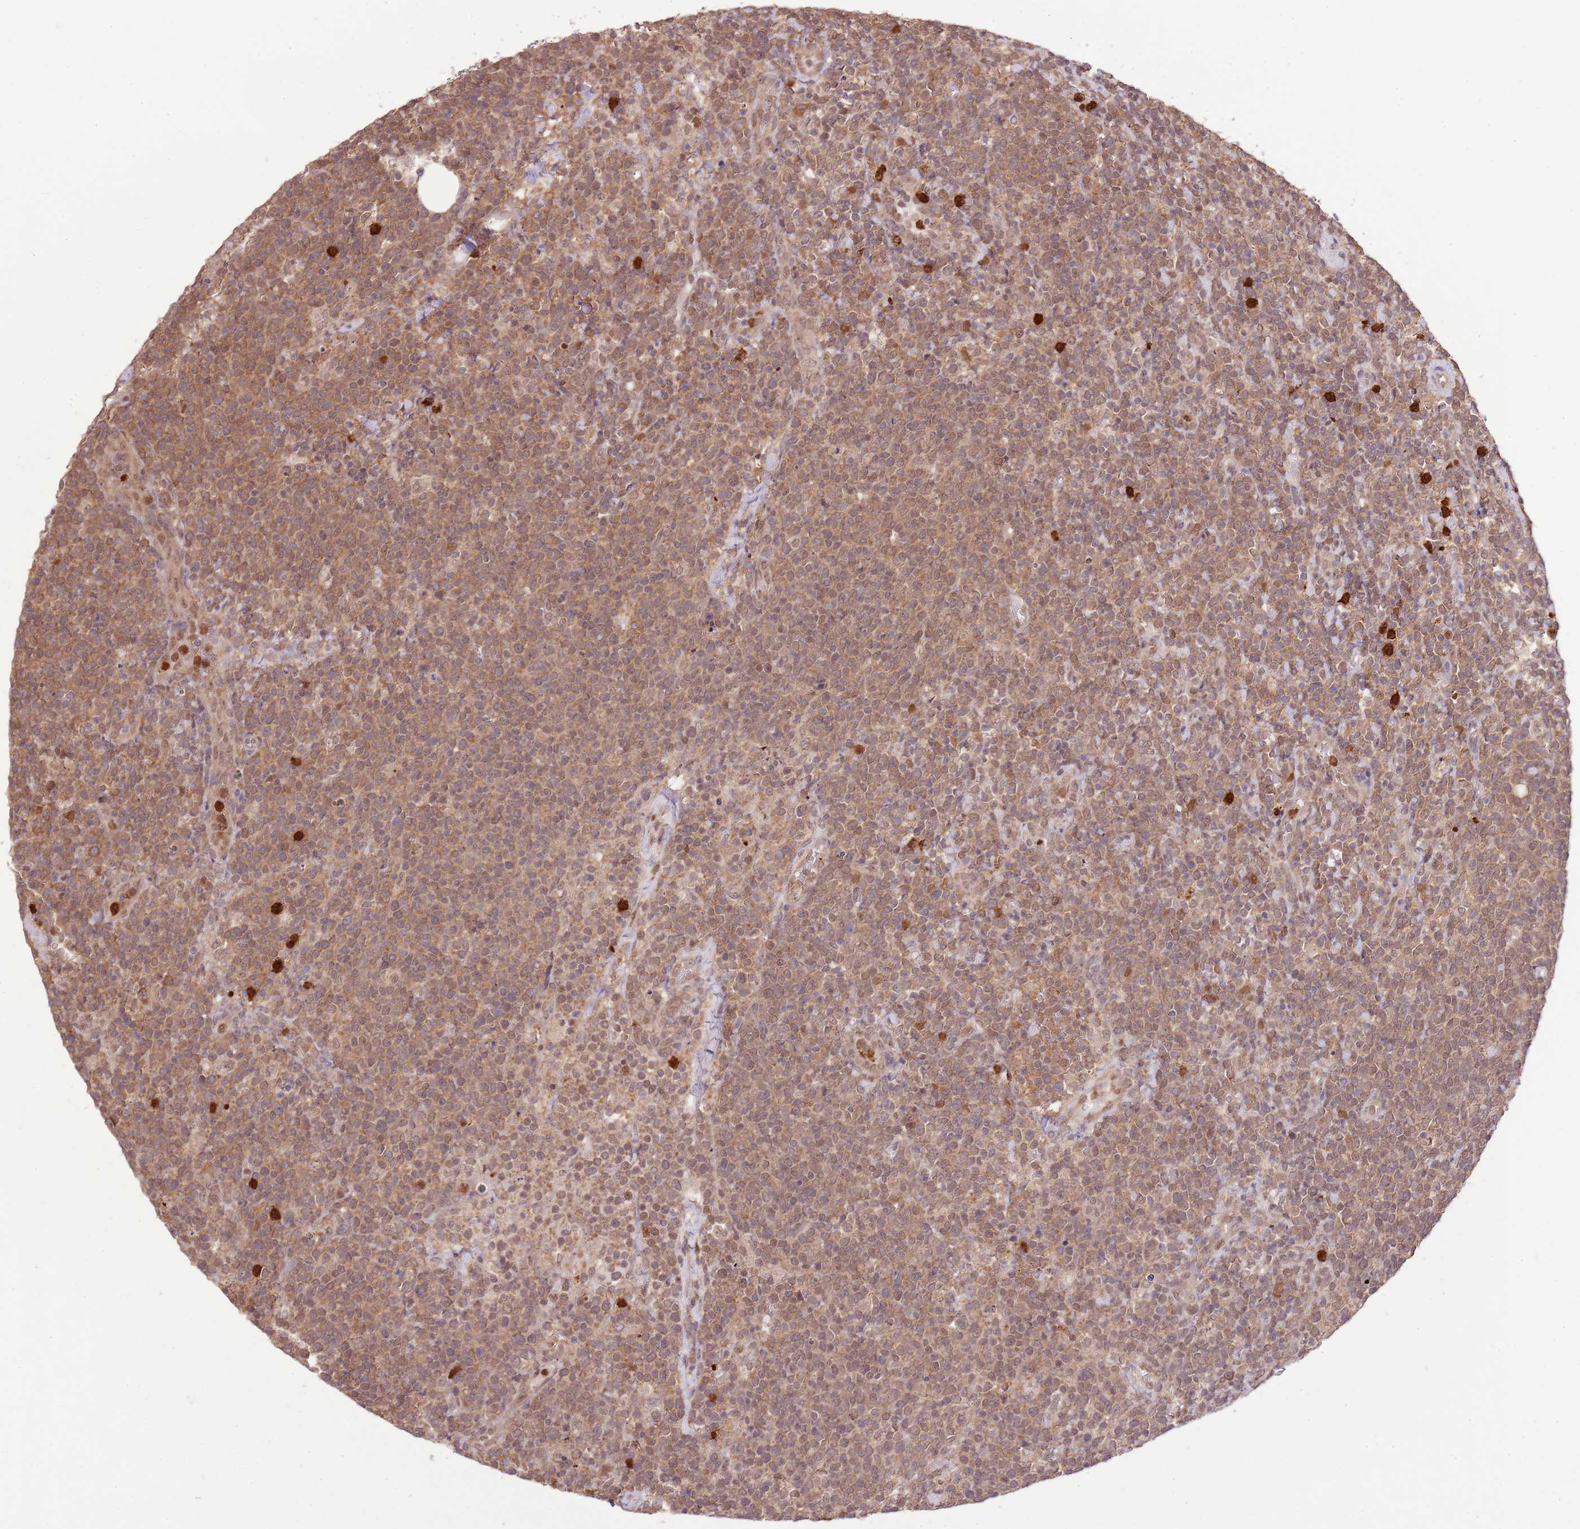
{"staining": {"intensity": "moderate", "quantity": ">75%", "location": "cytoplasmic/membranous"}, "tissue": "lymphoma", "cell_type": "Tumor cells", "image_type": "cancer", "snomed": [{"axis": "morphology", "description": "Malignant lymphoma, non-Hodgkin's type, High grade"}, {"axis": "topography", "description": "Lymph node"}], "caption": "High-grade malignant lymphoma, non-Hodgkin's type stained with immunohistochemistry (IHC) exhibits moderate cytoplasmic/membranous staining in approximately >75% of tumor cells. (Stains: DAB in brown, nuclei in blue, Microscopy: brightfield microscopy at high magnification).", "gene": "AMIGO1", "patient": {"sex": "male", "age": 61}}